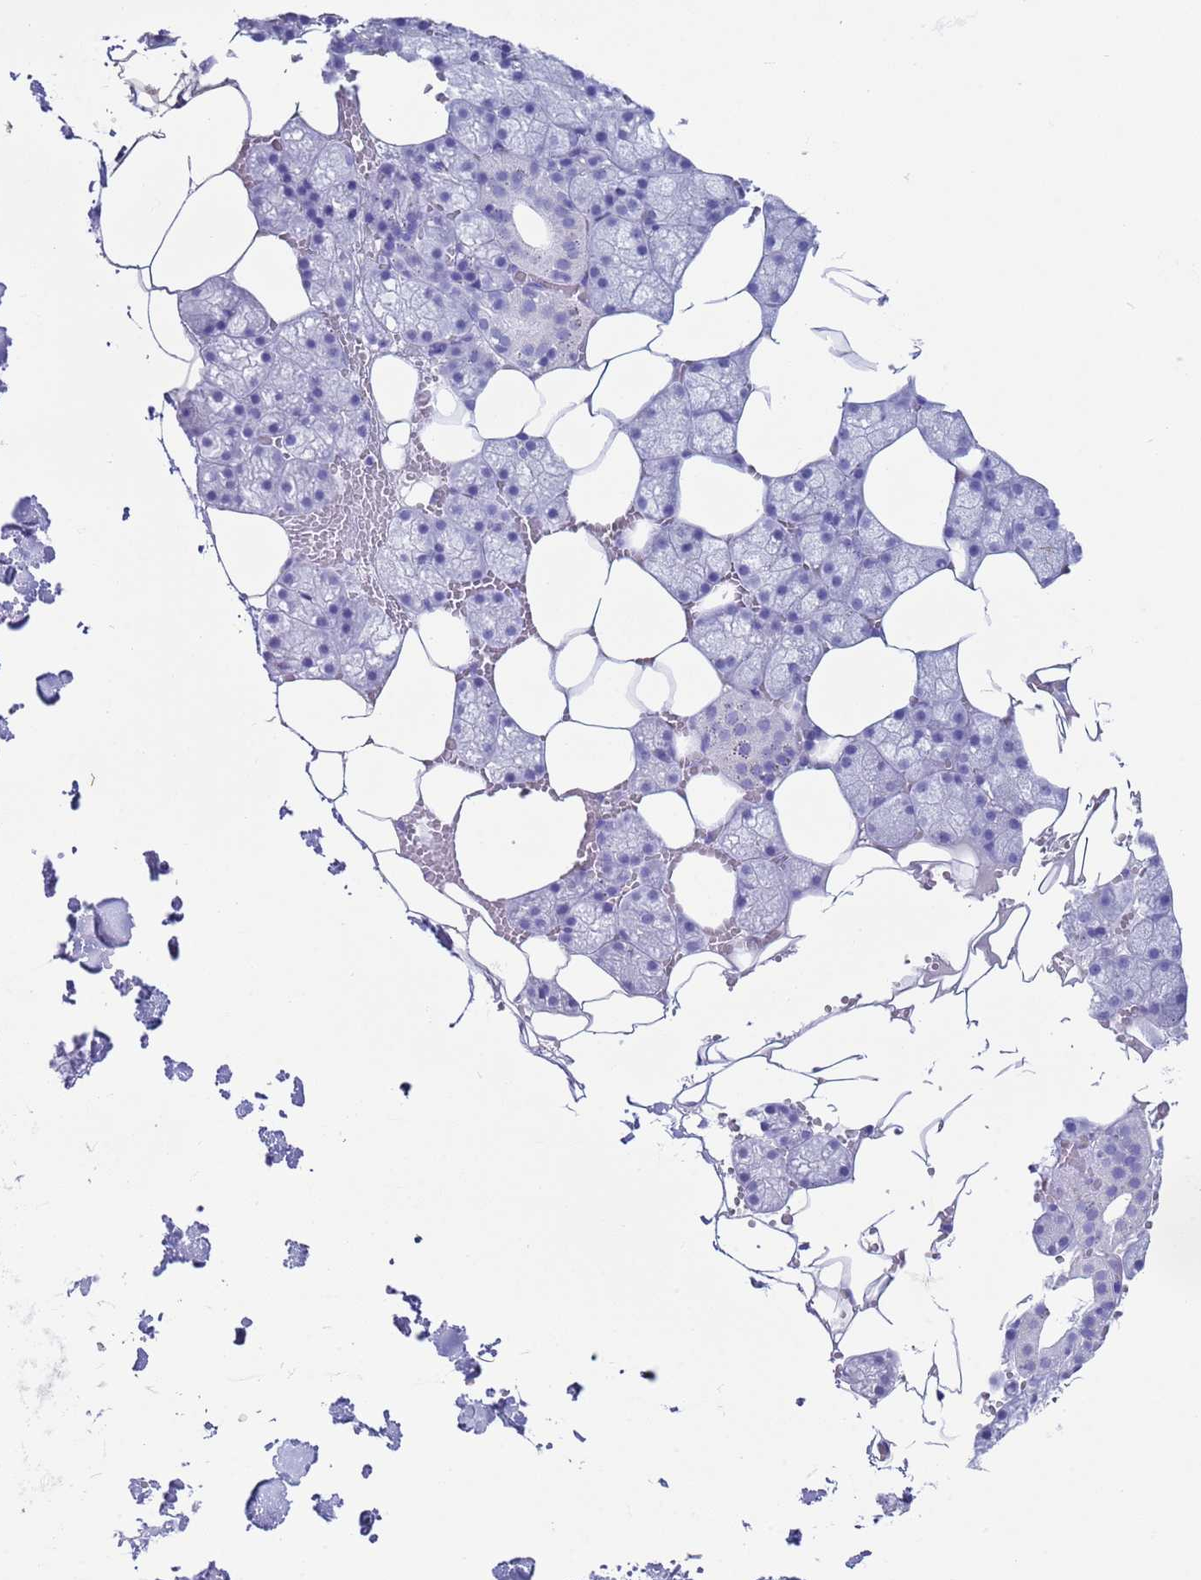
{"staining": {"intensity": "negative", "quantity": "none", "location": "none"}, "tissue": "salivary gland", "cell_type": "Glandular cells", "image_type": "normal", "snomed": [{"axis": "morphology", "description": "Normal tissue, NOS"}, {"axis": "topography", "description": "Salivary gland"}], "caption": "A histopathology image of salivary gland stained for a protein reveals no brown staining in glandular cells.", "gene": "CKM", "patient": {"sex": "male", "age": 62}}